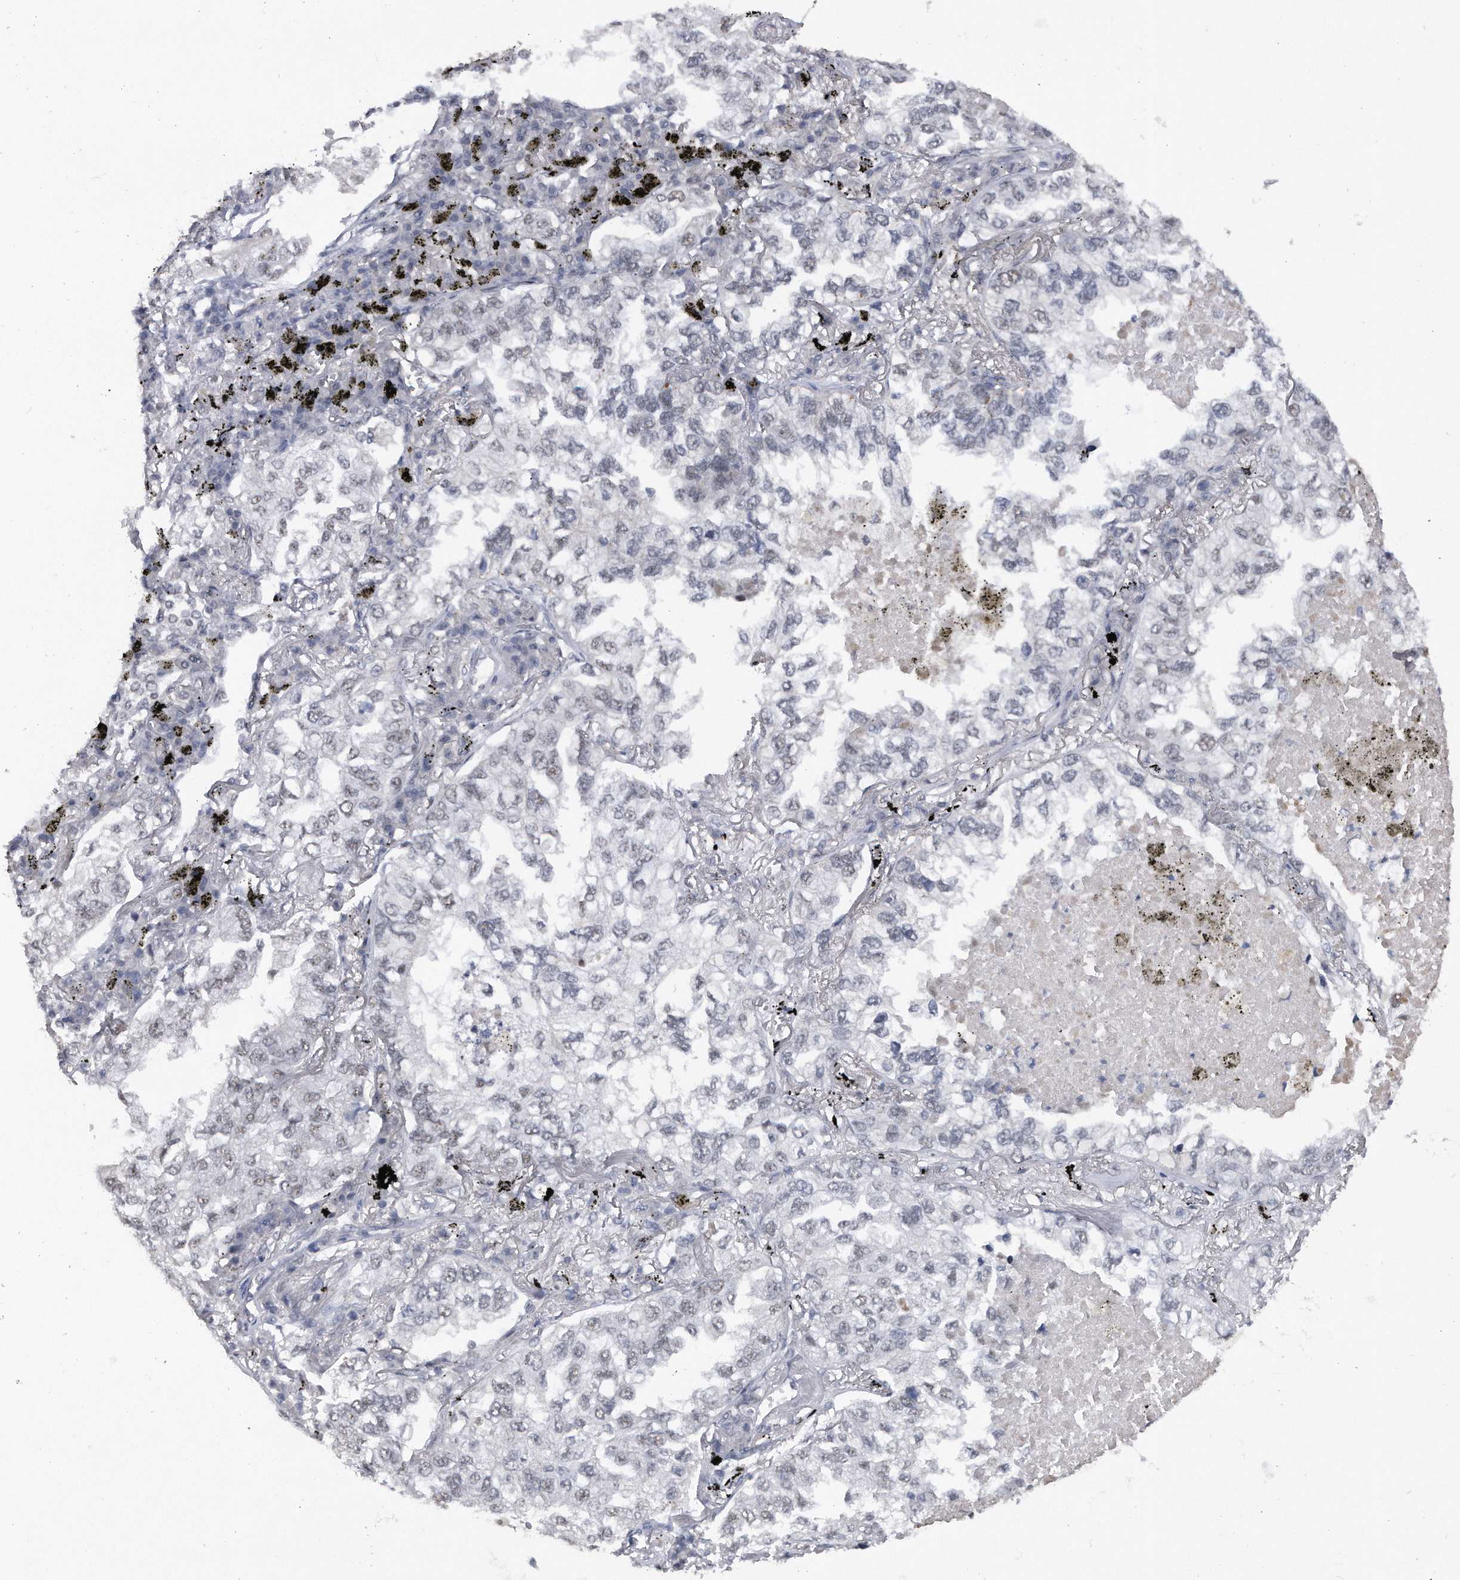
{"staining": {"intensity": "weak", "quantity": "<25%", "location": "nuclear"}, "tissue": "lung cancer", "cell_type": "Tumor cells", "image_type": "cancer", "snomed": [{"axis": "morphology", "description": "Adenocarcinoma, NOS"}, {"axis": "topography", "description": "Lung"}], "caption": "A micrograph of adenocarcinoma (lung) stained for a protein reveals no brown staining in tumor cells.", "gene": "VIRMA", "patient": {"sex": "male", "age": 65}}